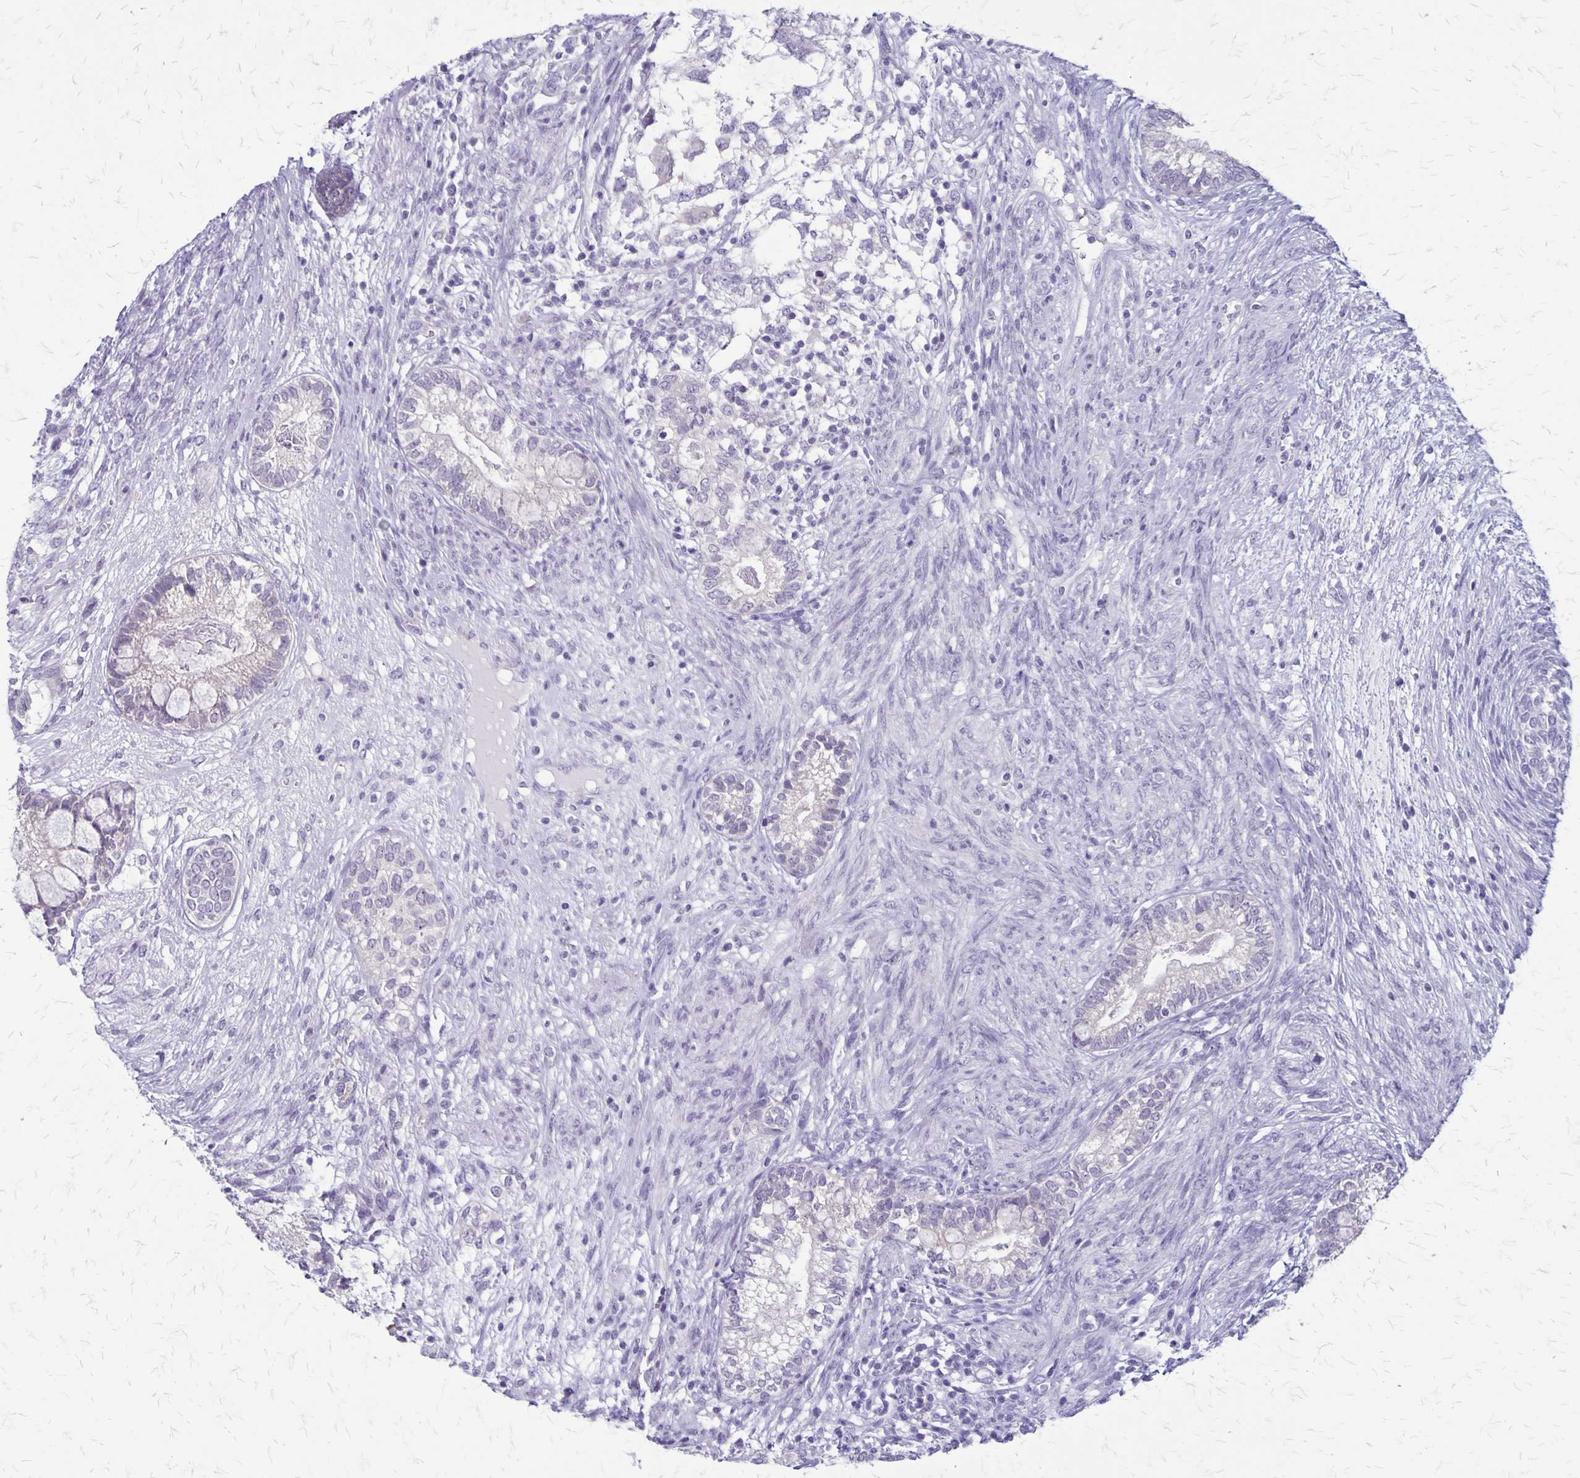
{"staining": {"intensity": "negative", "quantity": "none", "location": "none"}, "tissue": "testis cancer", "cell_type": "Tumor cells", "image_type": "cancer", "snomed": [{"axis": "morphology", "description": "Seminoma, NOS"}, {"axis": "morphology", "description": "Carcinoma, Embryonal, NOS"}, {"axis": "topography", "description": "Testis"}], "caption": "IHC histopathology image of human testis cancer (seminoma) stained for a protein (brown), which demonstrates no staining in tumor cells.", "gene": "PLXNB3", "patient": {"sex": "male", "age": 41}}